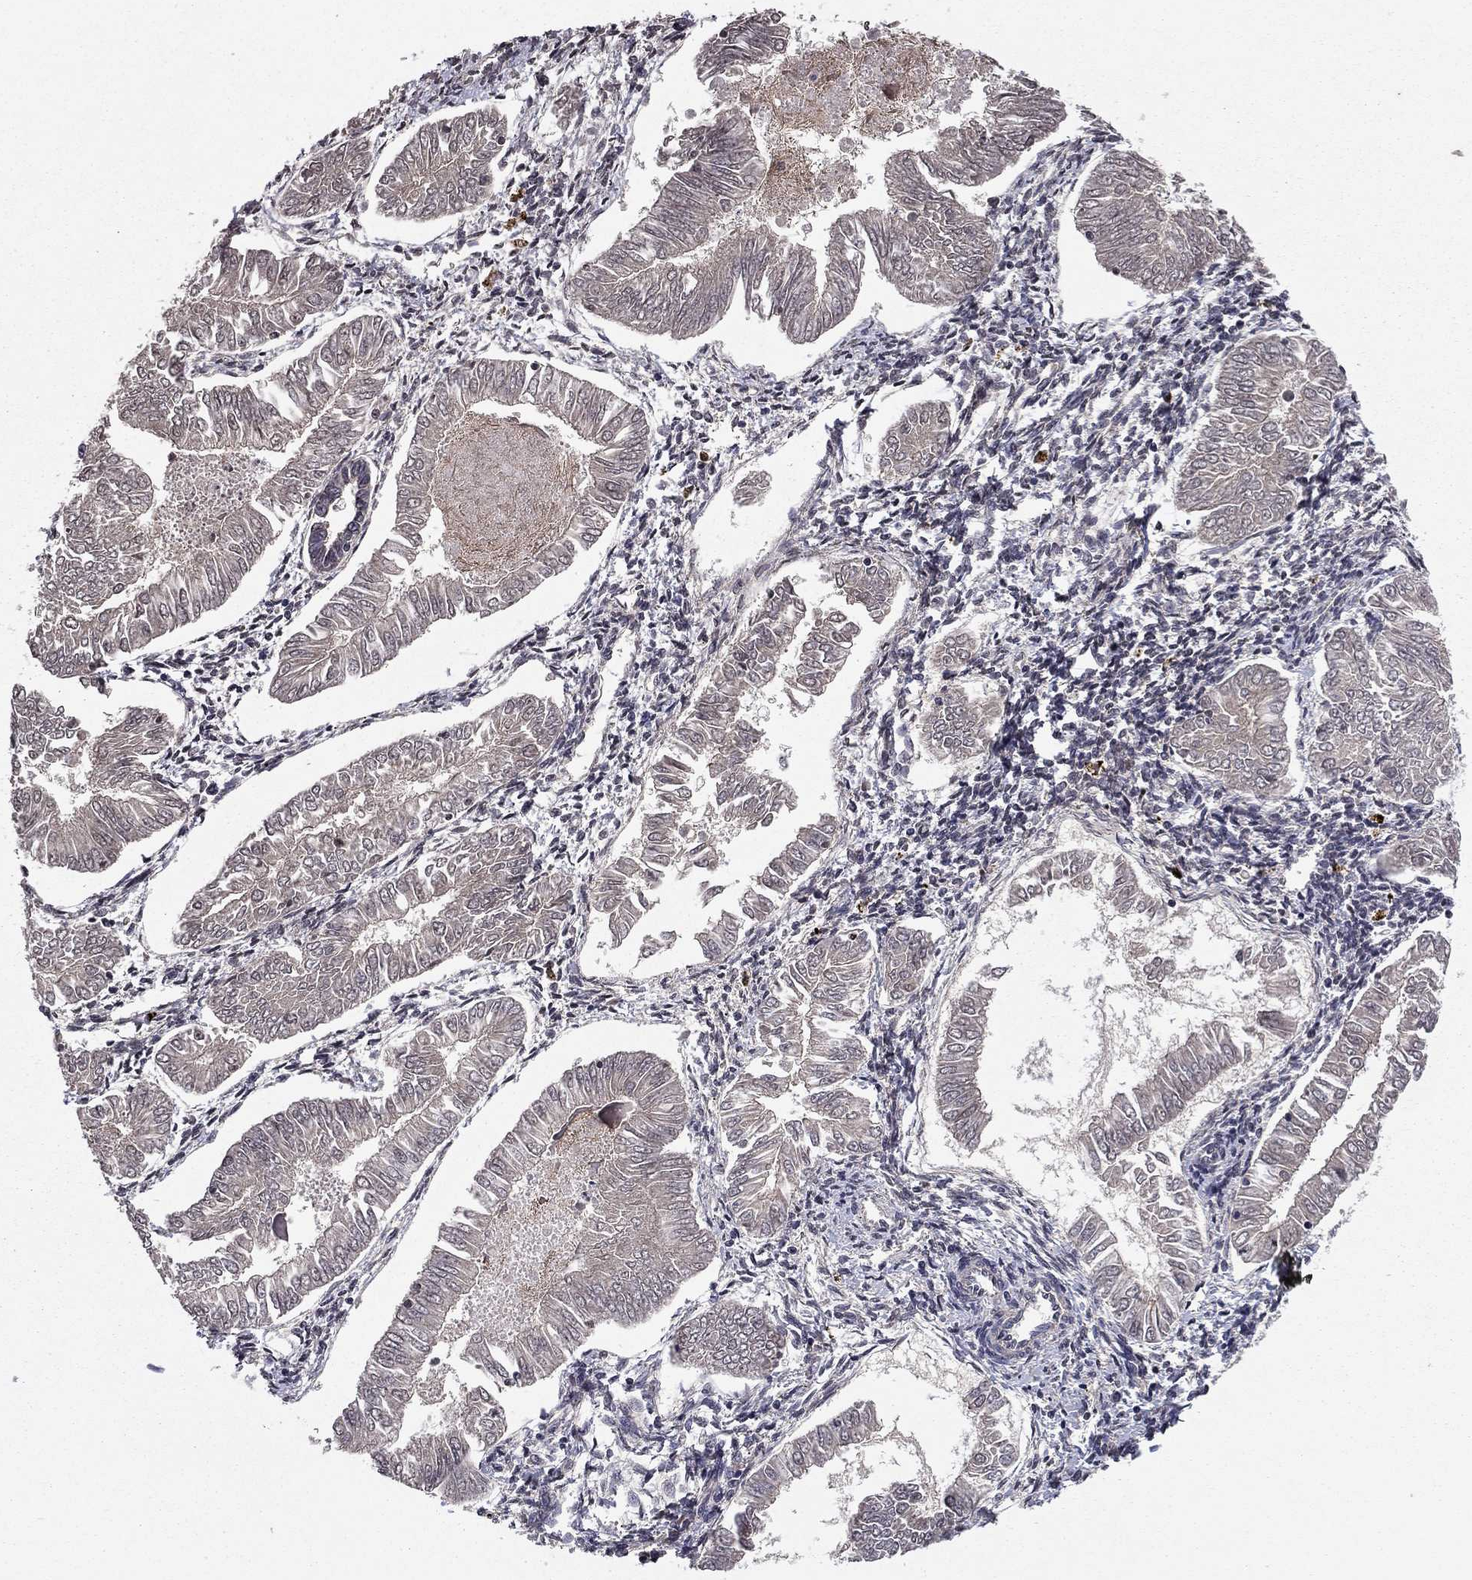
{"staining": {"intensity": "negative", "quantity": "none", "location": "none"}, "tissue": "endometrial cancer", "cell_type": "Tumor cells", "image_type": "cancer", "snomed": [{"axis": "morphology", "description": "Adenocarcinoma, NOS"}, {"axis": "topography", "description": "Endometrium"}], "caption": "Immunohistochemical staining of human adenocarcinoma (endometrial) shows no significant expression in tumor cells.", "gene": "PROS1", "patient": {"sex": "female", "age": 53}}